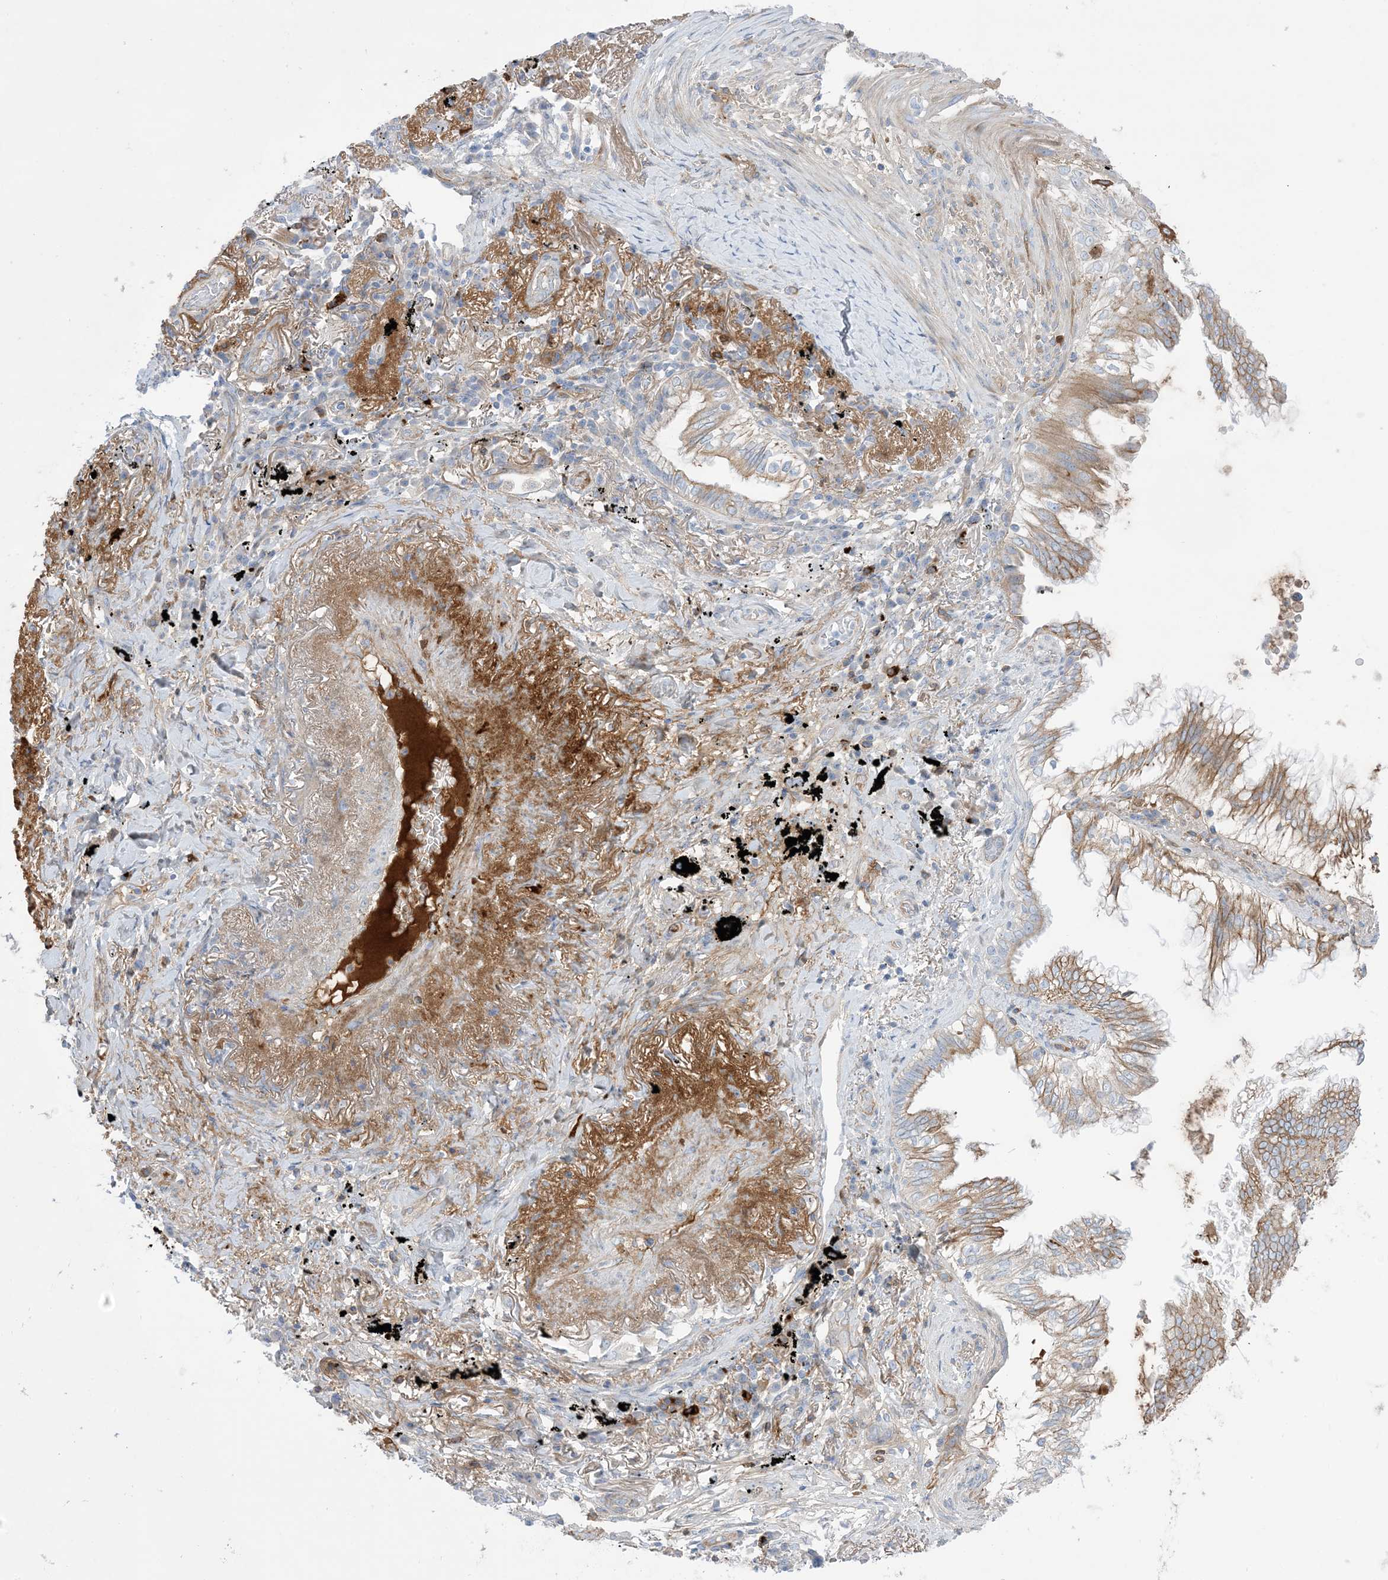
{"staining": {"intensity": "moderate", "quantity": "25%-75%", "location": "cytoplasmic/membranous"}, "tissue": "lung cancer", "cell_type": "Tumor cells", "image_type": "cancer", "snomed": [{"axis": "morphology", "description": "Adenocarcinoma, NOS"}, {"axis": "topography", "description": "Lung"}], "caption": "Lung cancer was stained to show a protein in brown. There is medium levels of moderate cytoplasmic/membranous staining in approximately 25%-75% of tumor cells.", "gene": "ATP11C", "patient": {"sex": "female", "age": 70}}